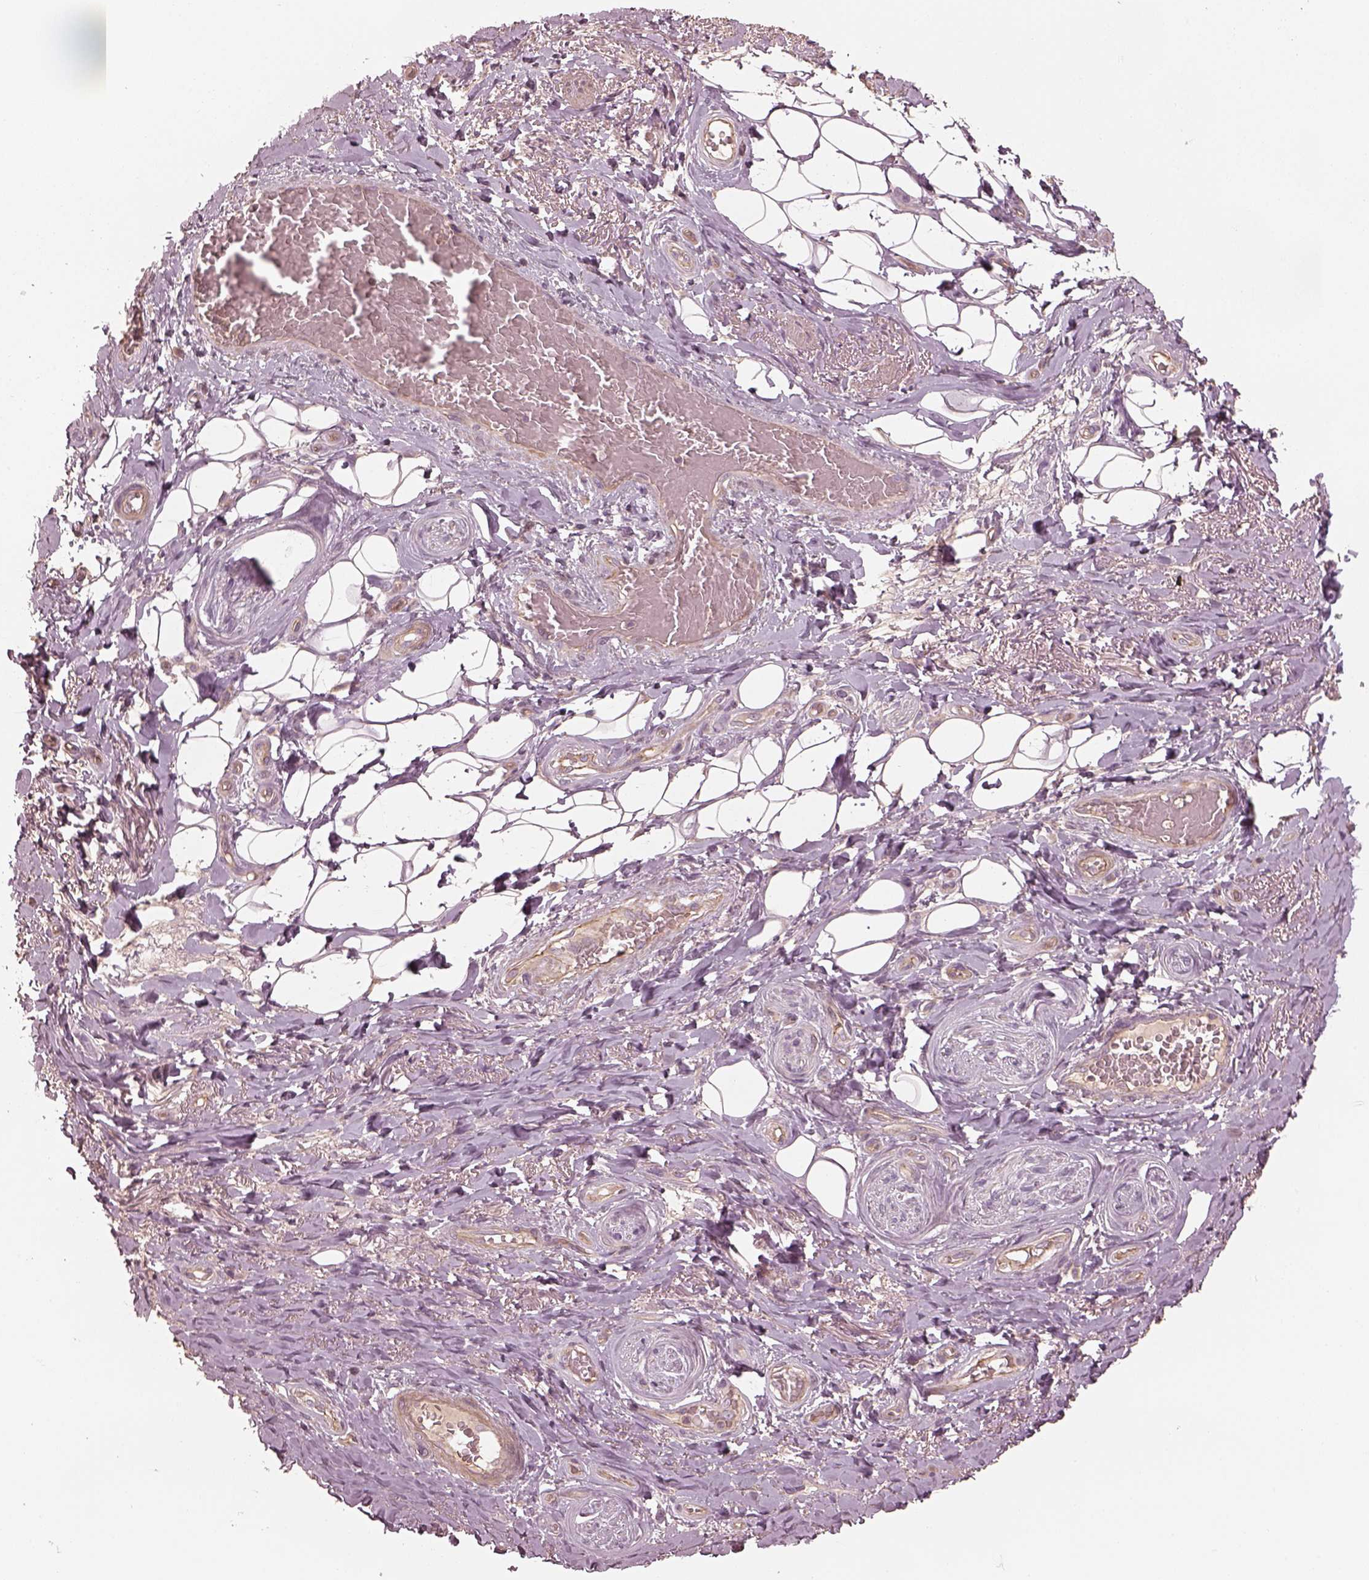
{"staining": {"intensity": "negative", "quantity": "none", "location": "none"}, "tissue": "adipose tissue", "cell_type": "Adipocytes", "image_type": "normal", "snomed": [{"axis": "morphology", "description": "Normal tissue, NOS"}, {"axis": "topography", "description": "Anal"}, {"axis": "topography", "description": "Peripheral nerve tissue"}], "caption": "Adipocytes show no significant protein staining in unremarkable adipose tissue. (Stains: DAB immunohistochemistry with hematoxylin counter stain, Microscopy: brightfield microscopy at high magnification).", "gene": "OTOGL", "patient": {"sex": "male", "age": 53}}